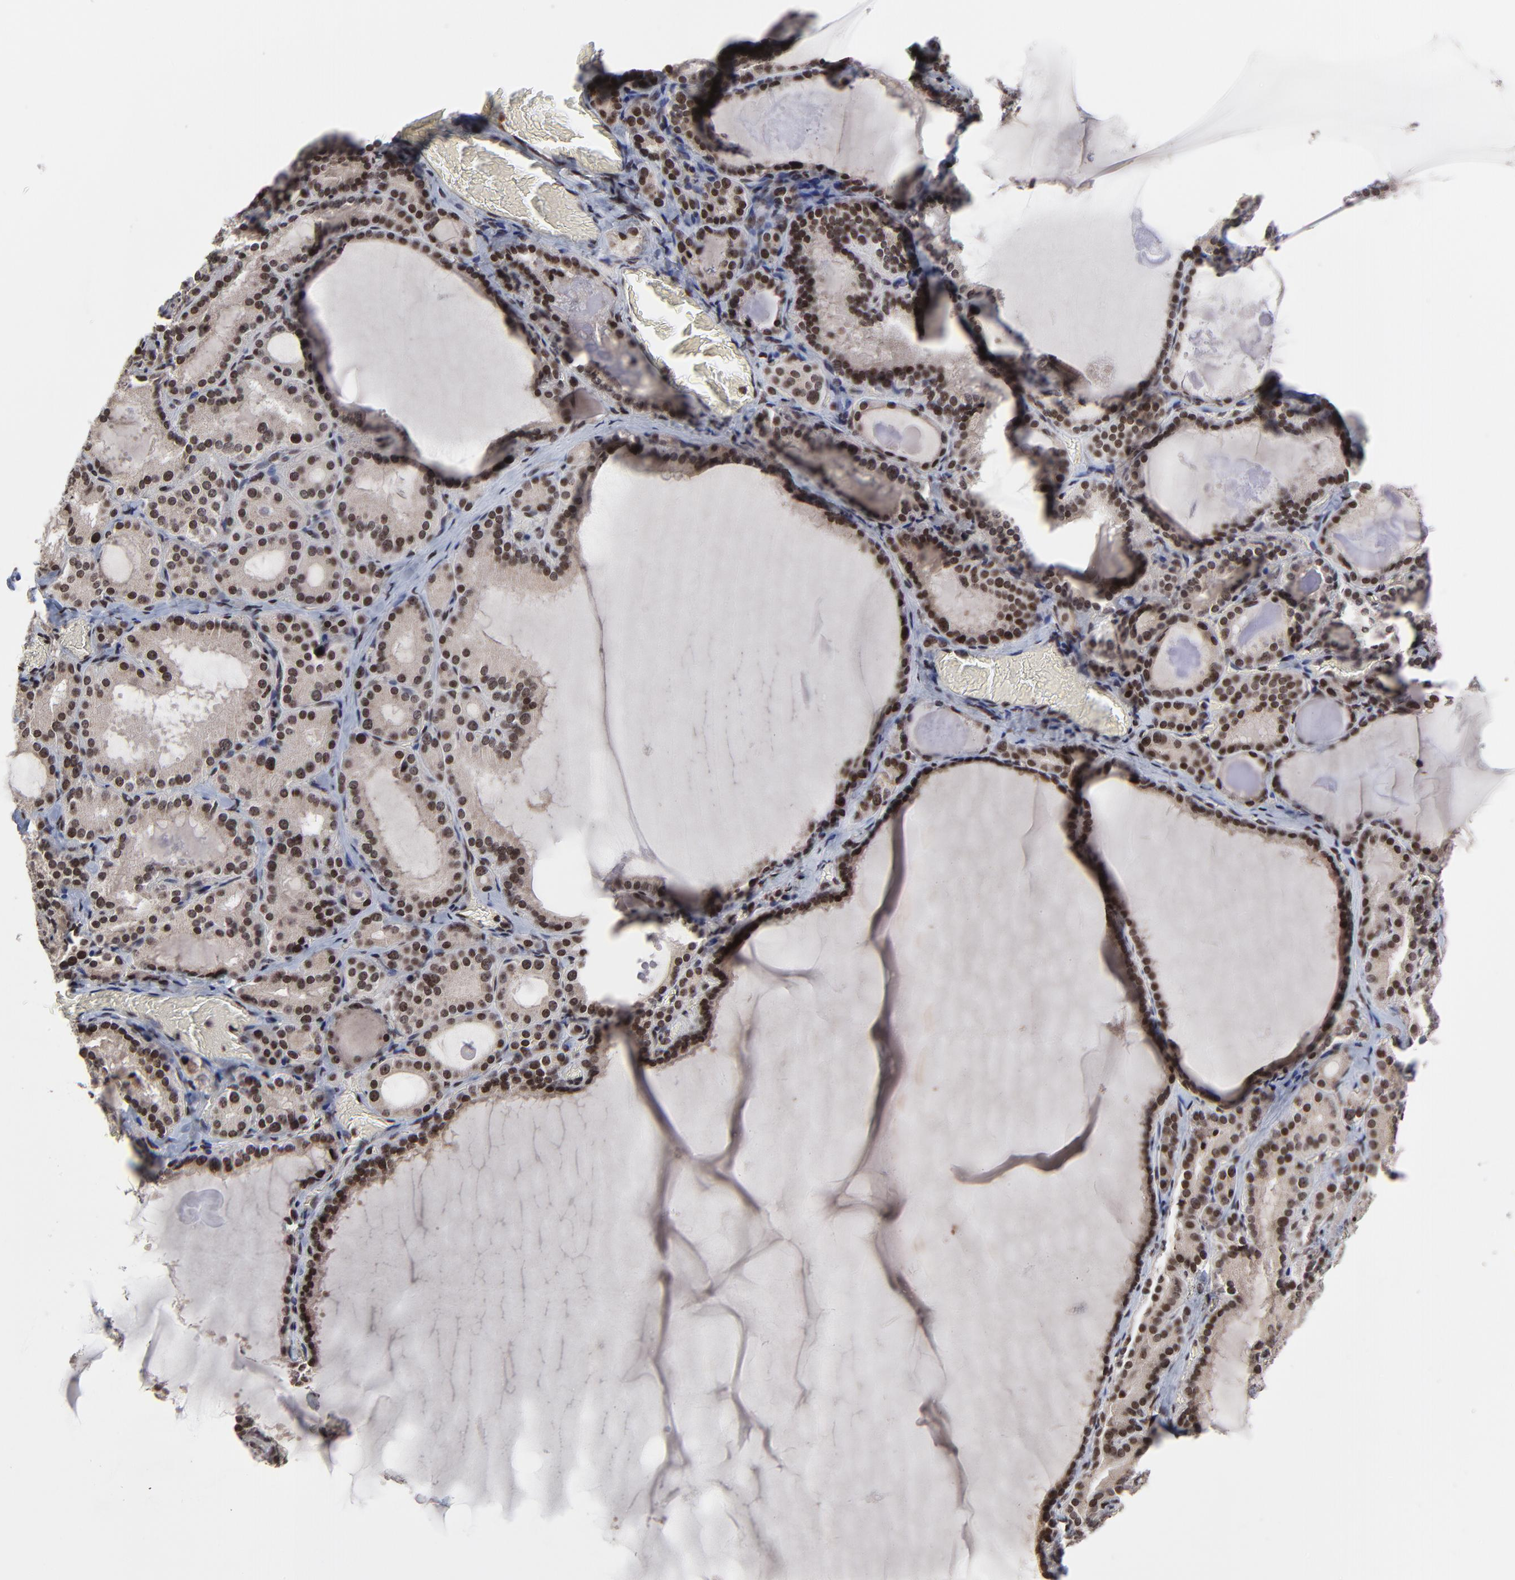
{"staining": {"intensity": "strong", "quantity": ">75%", "location": "nuclear"}, "tissue": "thyroid gland", "cell_type": "Glandular cells", "image_type": "normal", "snomed": [{"axis": "morphology", "description": "Normal tissue, NOS"}, {"axis": "topography", "description": "Thyroid gland"}], "caption": "There is high levels of strong nuclear staining in glandular cells of unremarkable thyroid gland, as demonstrated by immunohistochemical staining (brown color).", "gene": "ZNF777", "patient": {"sex": "female", "age": 33}}